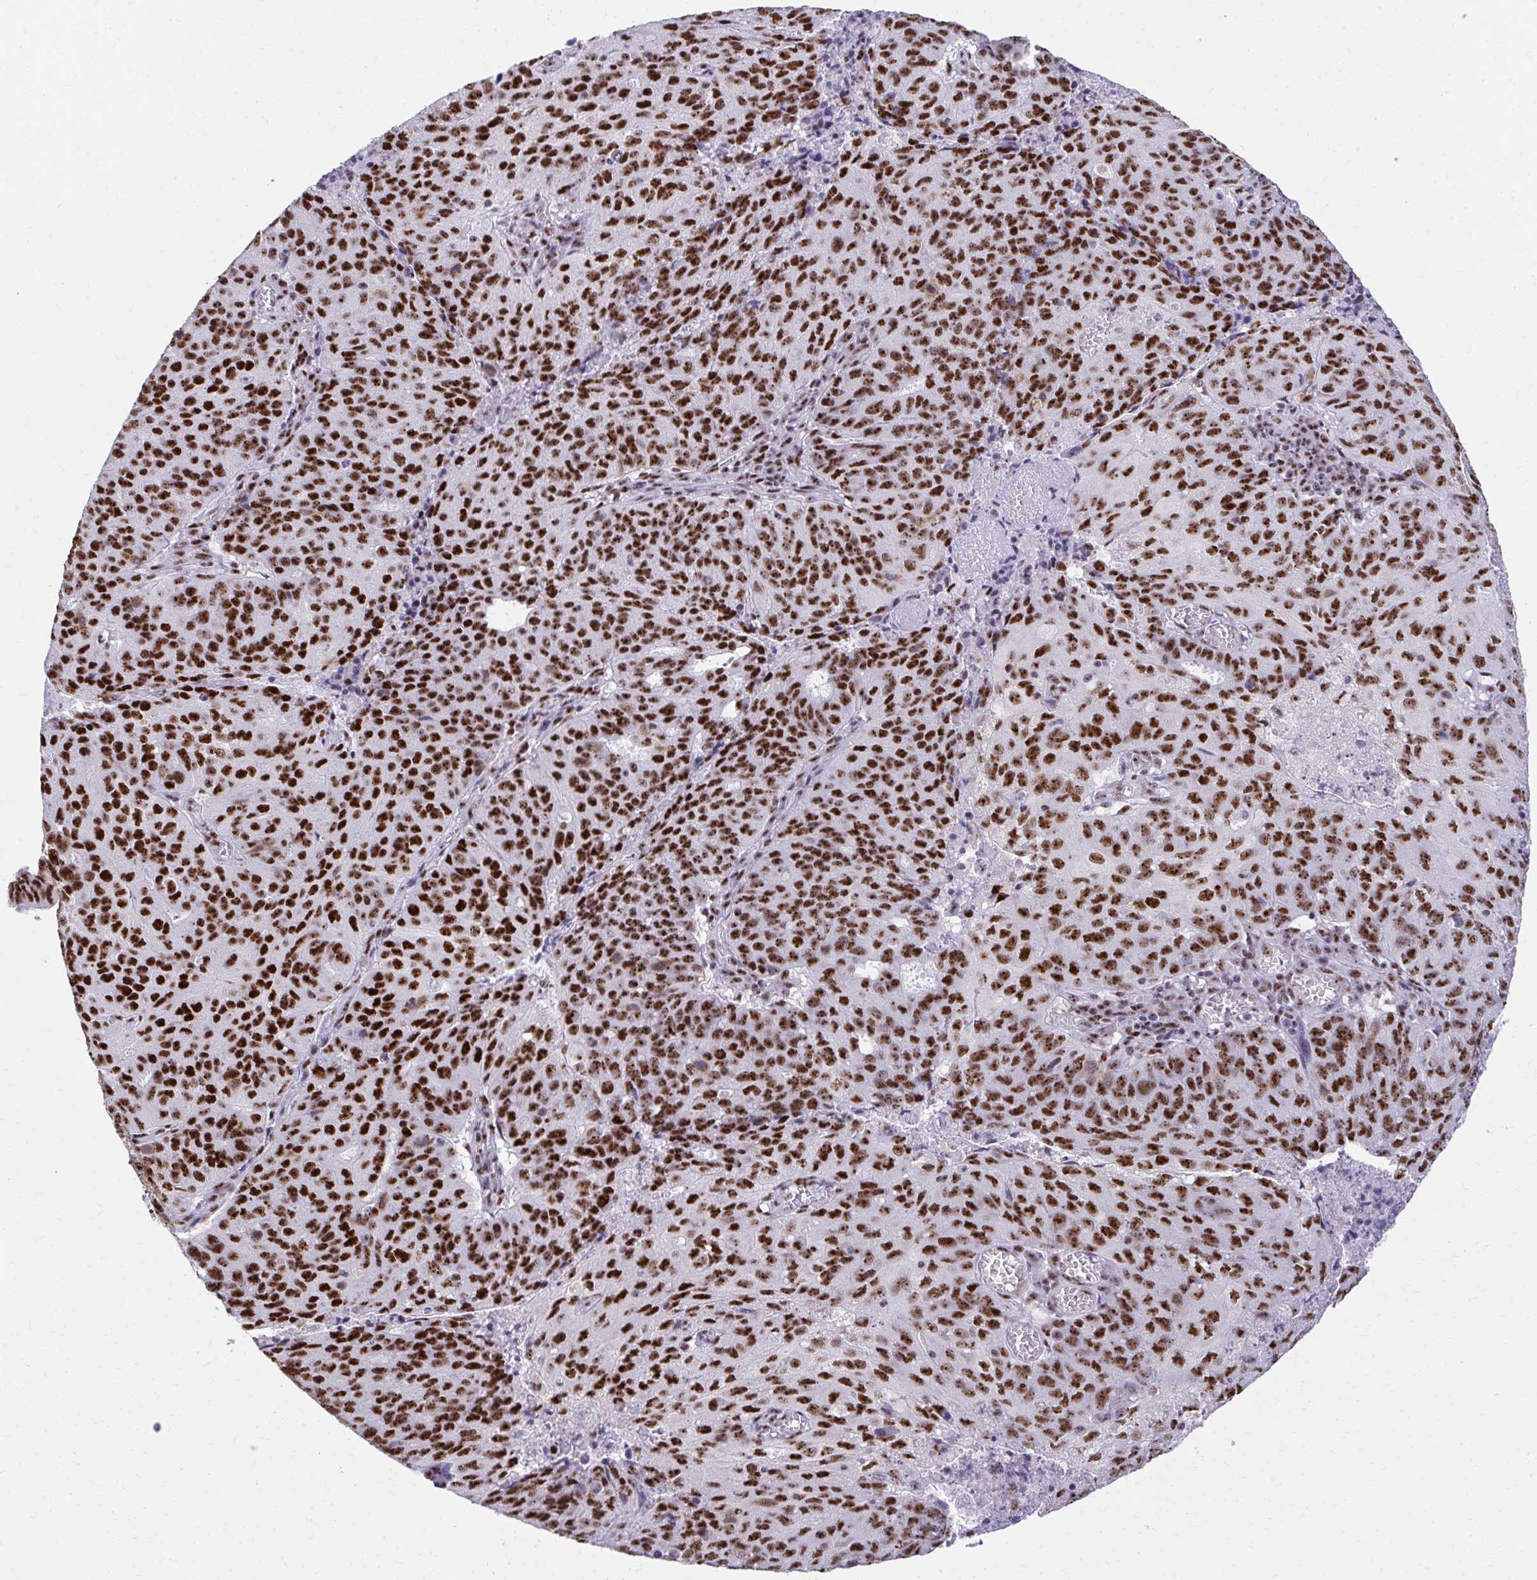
{"staining": {"intensity": "strong", "quantity": ">75%", "location": "nuclear"}, "tissue": "endometrial cancer", "cell_type": "Tumor cells", "image_type": "cancer", "snomed": [{"axis": "morphology", "description": "Adenocarcinoma, NOS"}, {"axis": "topography", "description": "Endometrium"}], "caption": "Immunohistochemistry (DAB (3,3'-diaminobenzidine)) staining of human adenocarcinoma (endometrial) reveals strong nuclear protein positivity in about >75% of tumor cells.", "gene": "PELP1", "patient": {"sex": "female", "age": 82}}